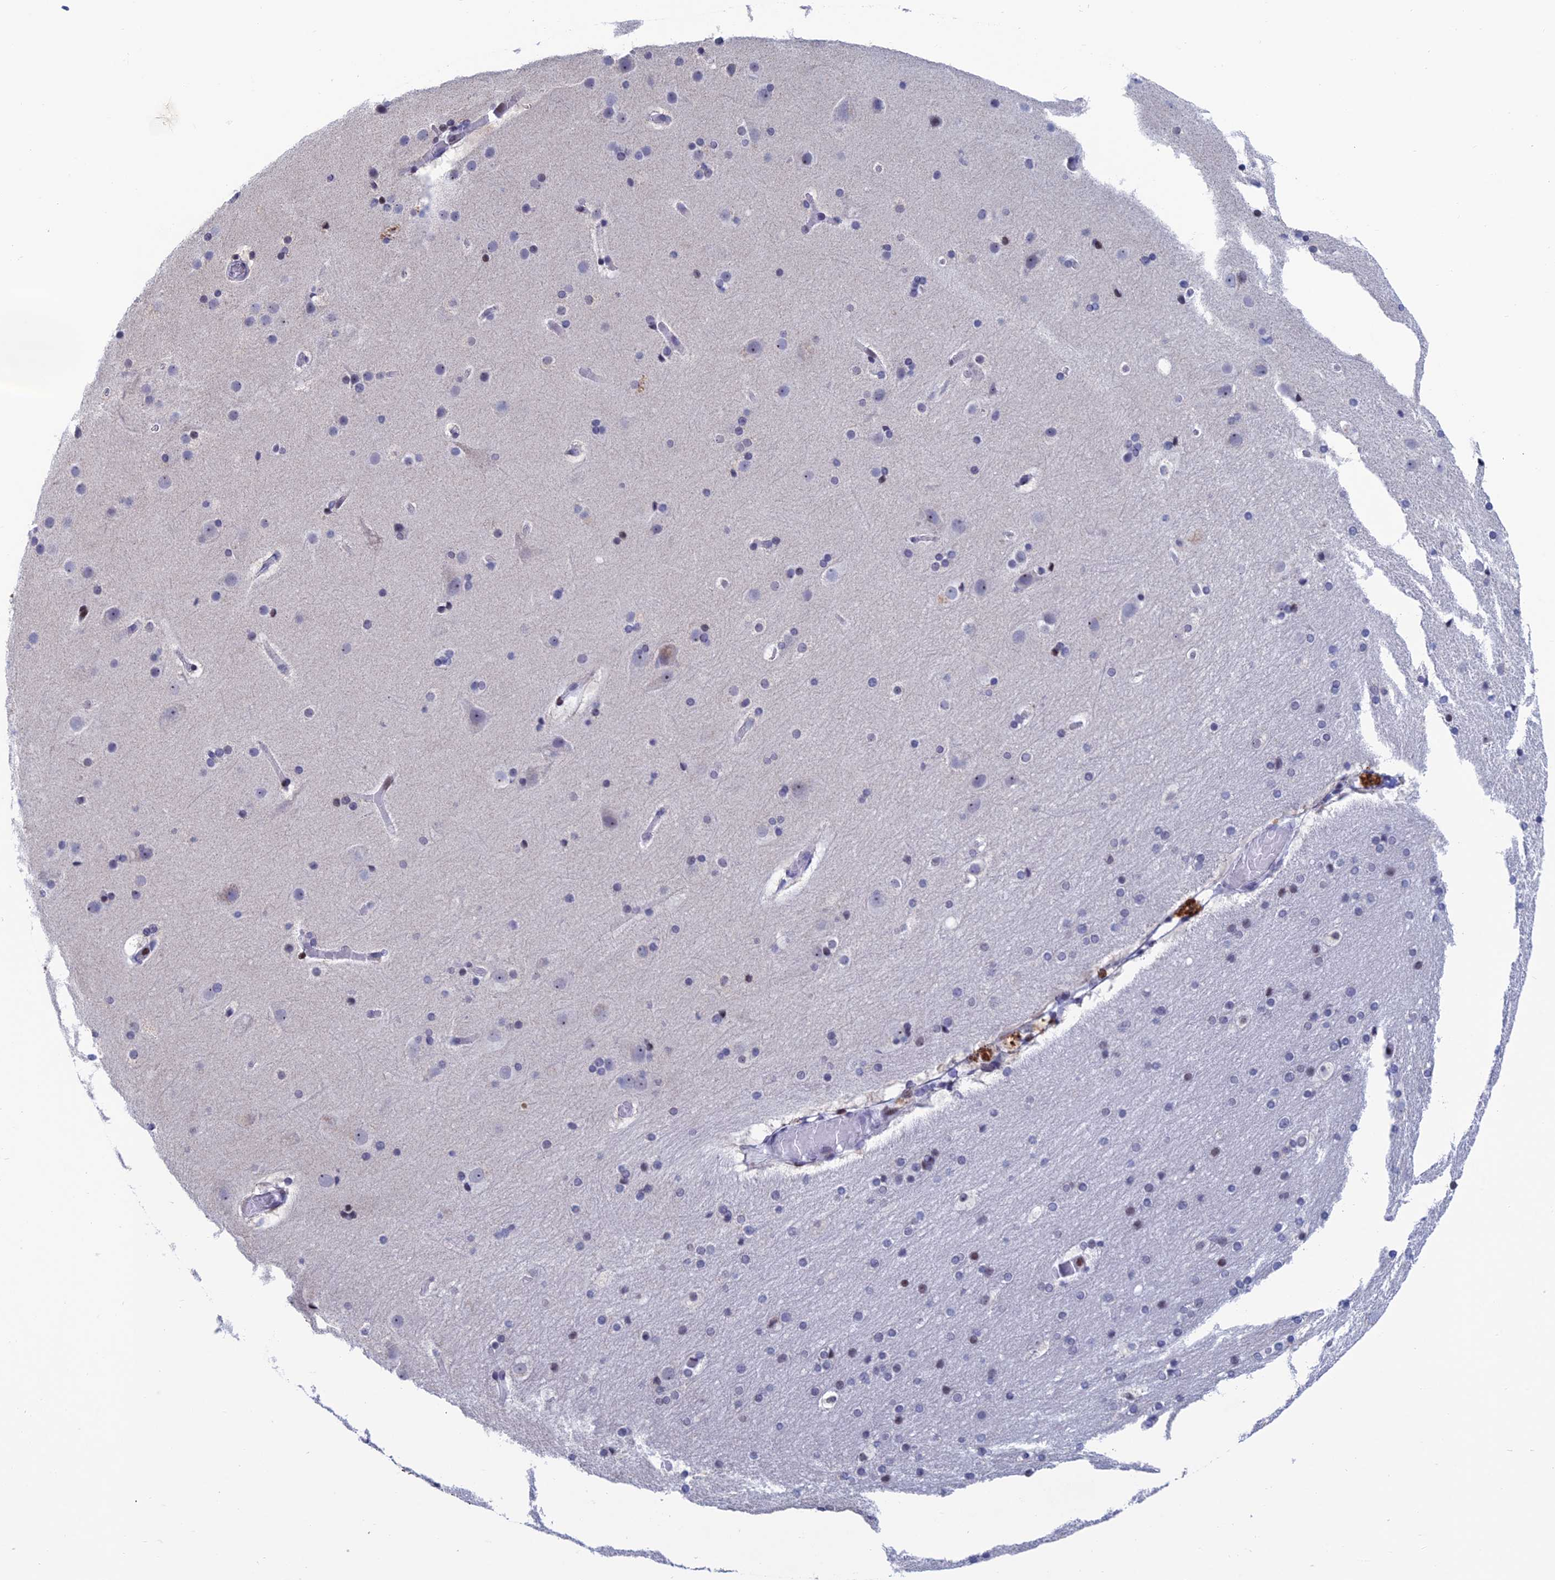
{"staining": {"intensity": "negative", "quantity": "none", "location": "none"}, "tissue": "cerebral cortex", "cell_type": "Endothelial cells", "image_type": "normal", "snomed": [{"axis": "morphology", "description": "Normal tissue, NOS"}, {"axis": "topography", "description": "Cerebral cortex"}], "caption": "DAB immunohistochemical staining of unremarkable human cerebral cortex demonstrates no significant staining in endothelial cells.", "gene": "AFF3", "patient": {"sex": "male", "age": 57}}